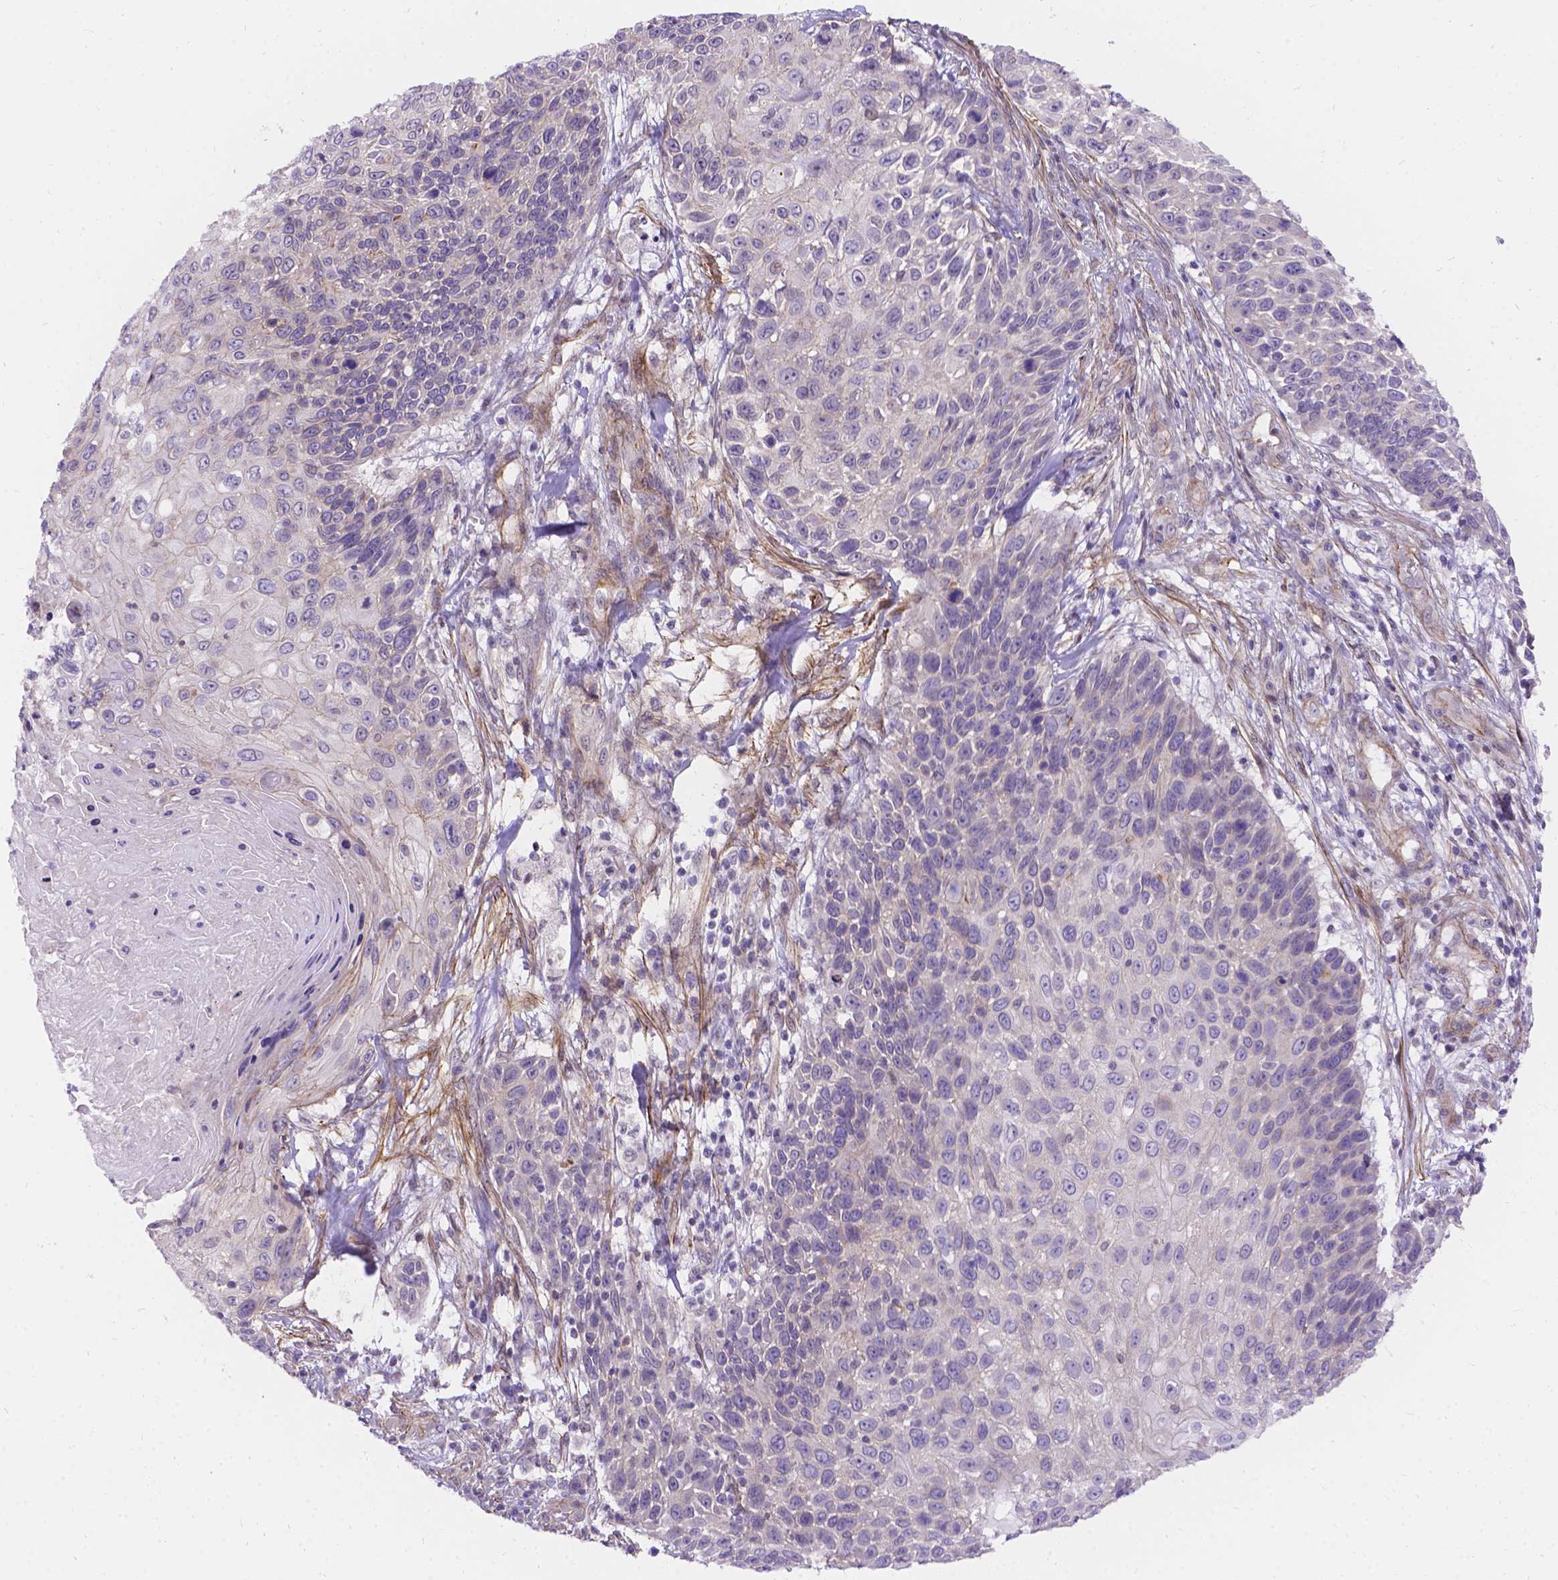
{"staining": {"intensity": "negative", "quantity": "none", "location": "none"}, "tissue": "skin cancer", "cell_type": "Tumor cells", "image_type": "cancer", "snomed": [{"axis": "morphology", "description": "Squamous cell carcinoma, NOS"}, {"axis": "topography", "description": "Skin"}], "caption": "DAB (3,3'-diaminobenzidine) immunohistochemical staining of skin cancer (squamous cell carcinoma) reveals no significant positivity in tumor cells.", "gene": "PALS1", "patient": {"sex": "male", "age": 92}}